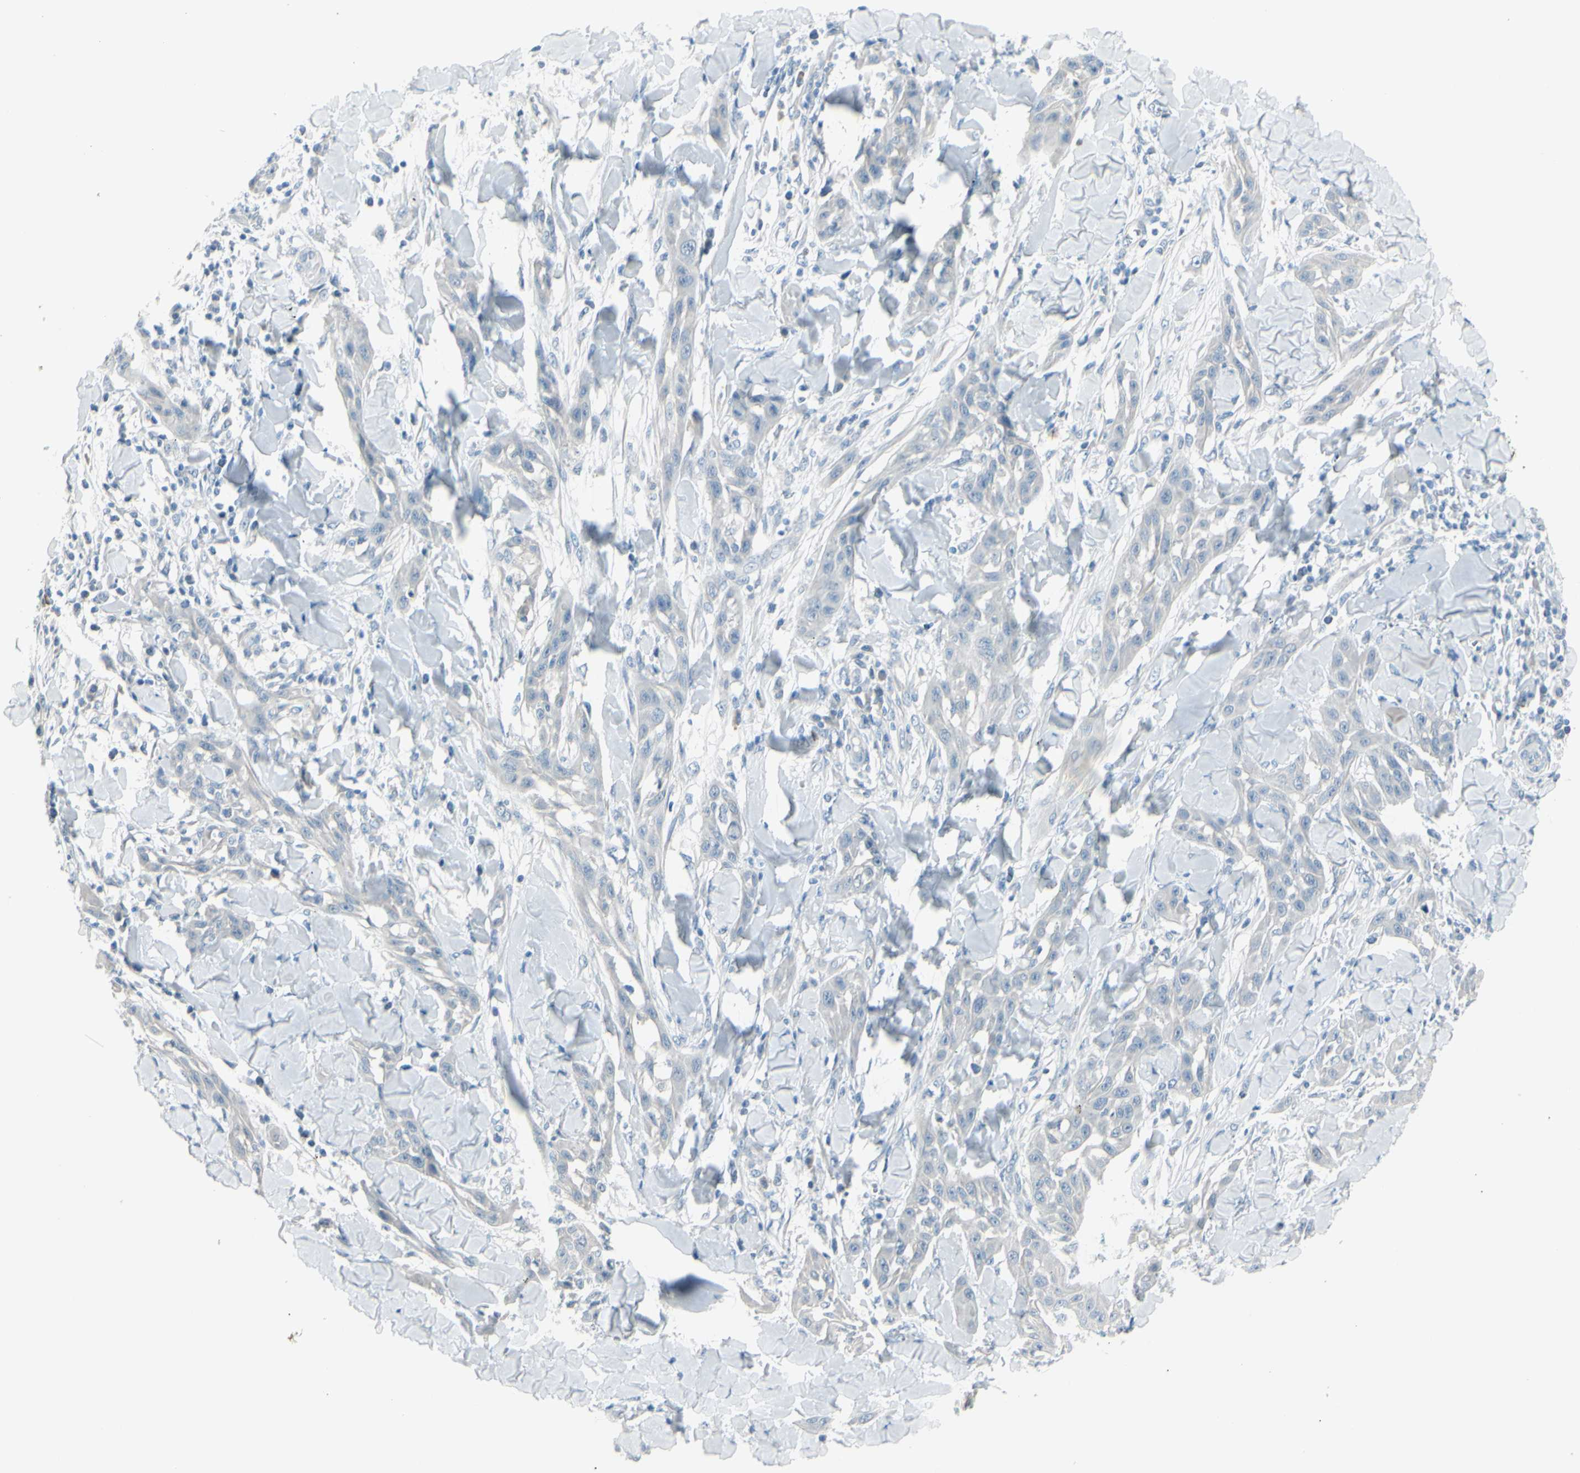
{"staining": {"intensity": "negative", "quantity": "none", "location": "none"}, "tissue": "skin cancer", "cell_type": "Tumor cells", "image_type": "cancer", "snomed": [{"axis": "morphology", "description": "Squamous cell carcinoma, NOS"}, {"axis": "topography", "description": "Skin"}], "caption": "An IHC histopathology image of squamous cell carcinoma (skin) is shown. There is no staining in tumor cells of squamous cell carcinoma (skin).", "gene": "GPR34", "patient": {"sex": "male", "age": 24}}